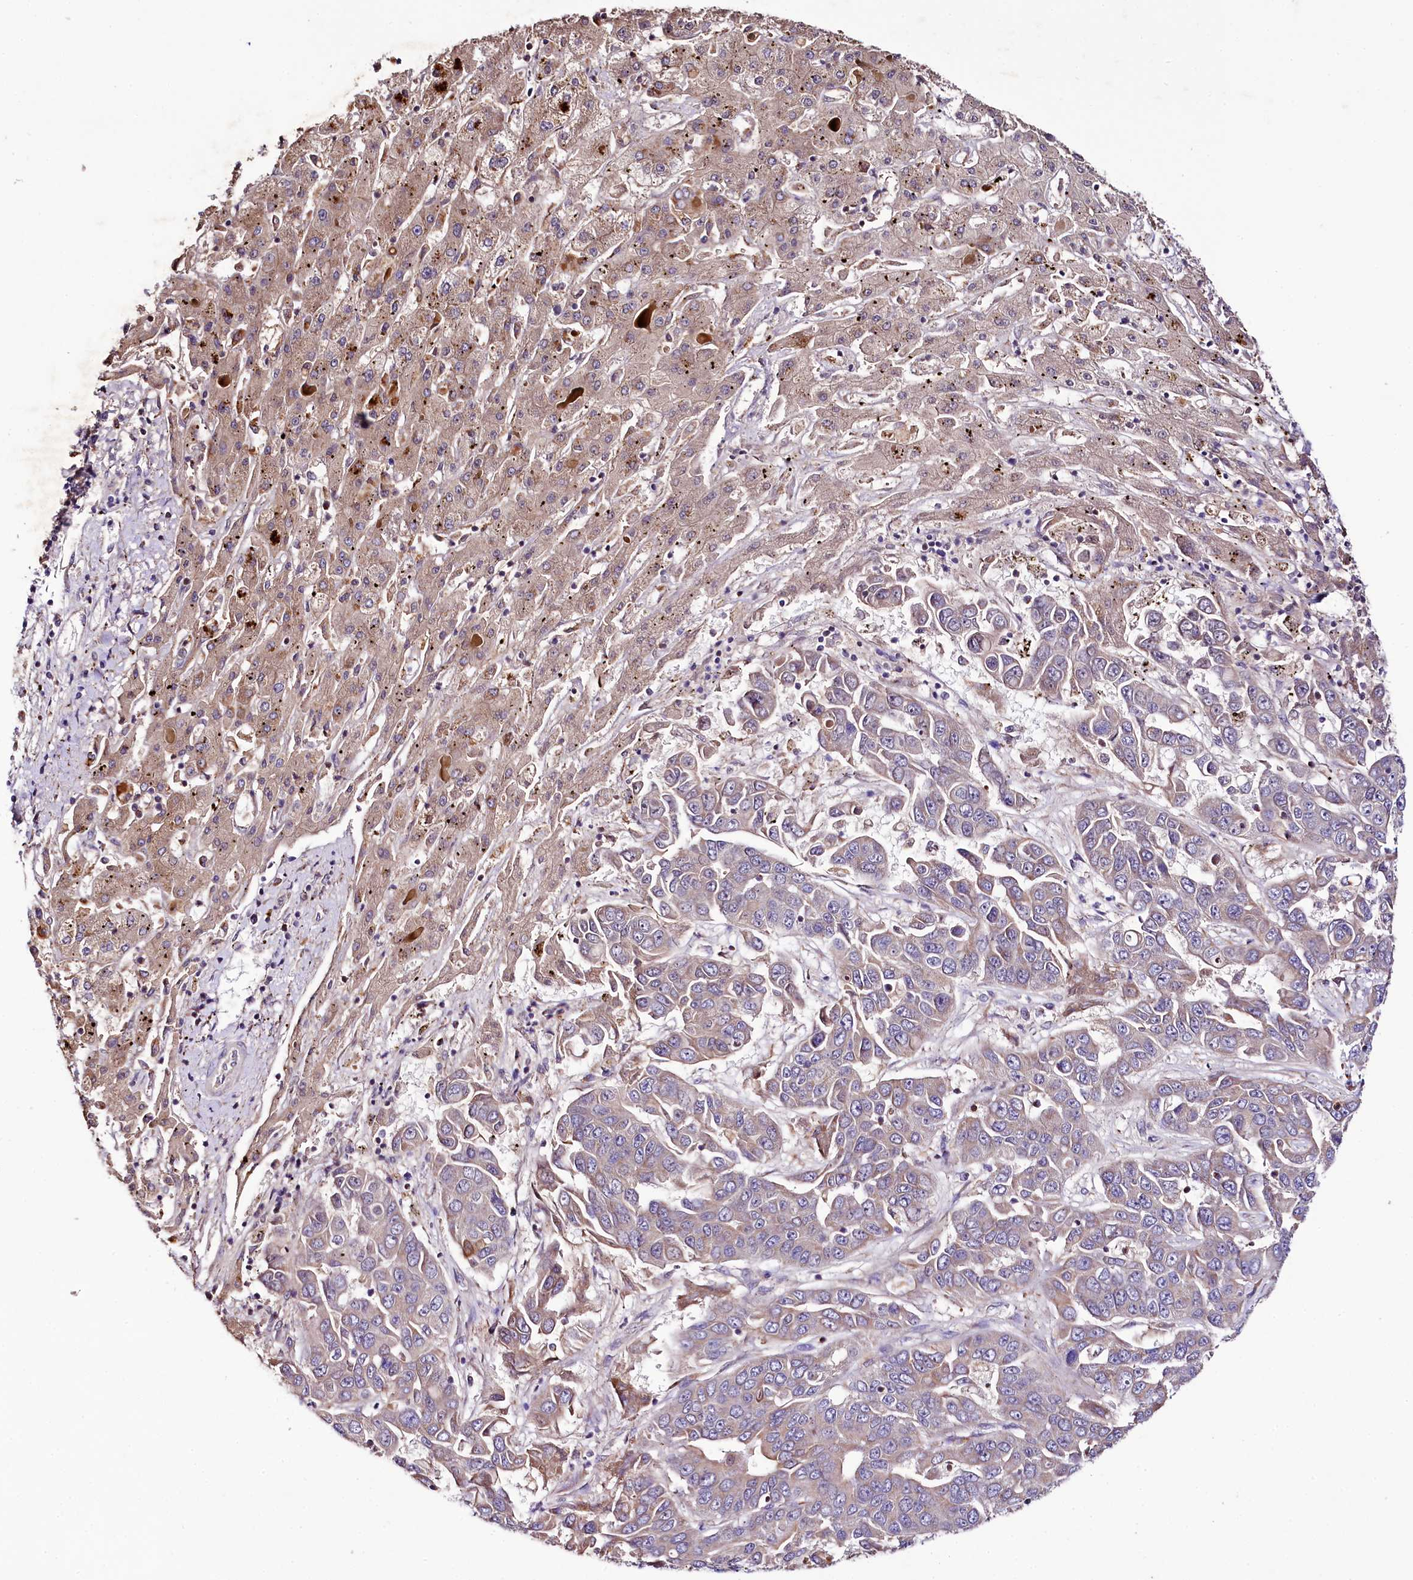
{"staining": {"intensity": "moderate", "quantity": "<25%", "location": "cytoplasmic/membranous"}, "tissue": "liver cancer", "cell_type": "Tumor cells", "image_type": "cancer", "snomed": [{"axis": "morphology", "description": "Cholangiocarcinoma"}, {"axis": "topography", "description": "Liver"}], "caption": "Approximately <25% of tumor cells in human liver cholangiocarcinoma show moderate cytoplasmic/membranous protein expression as visualized by brown immunohistochemical staining.", "gene": "ZNF45", "patient": {"sex": "female", "age": 52}}